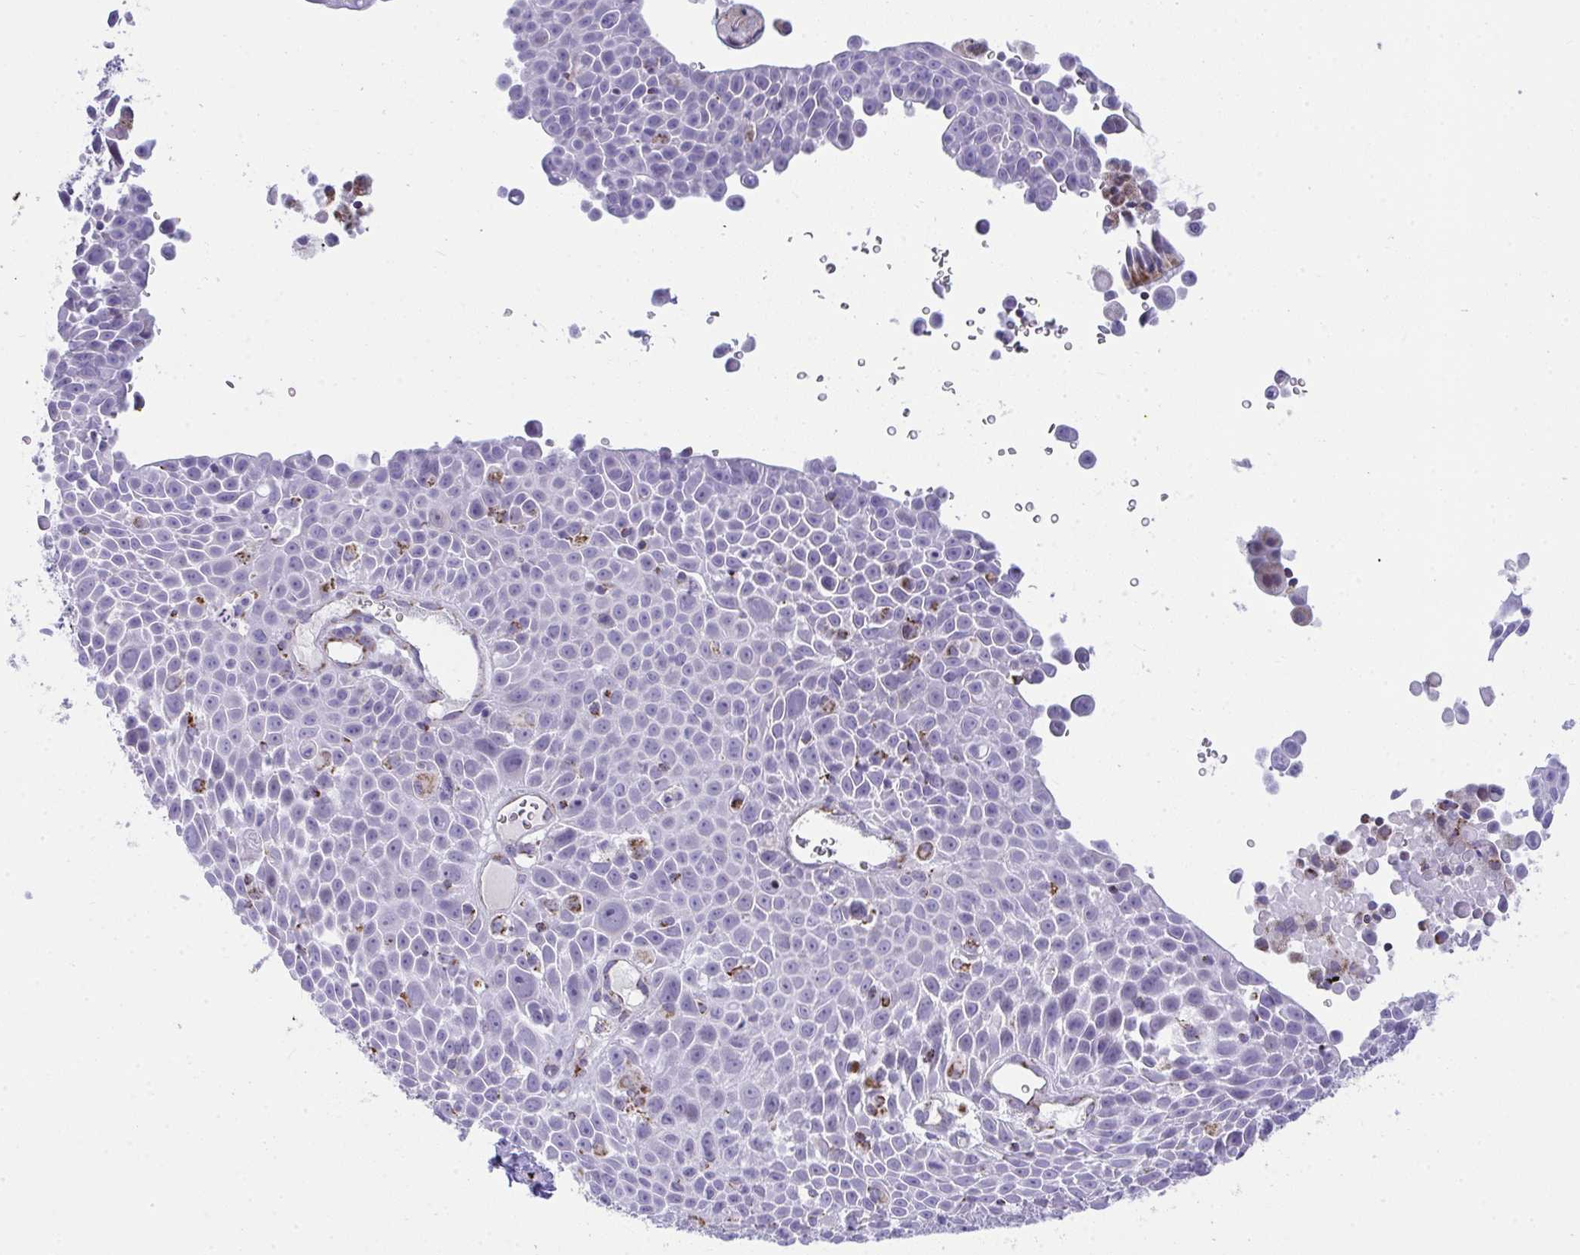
{"staining": {"intensity": "negative", "quantity": "none", "location": "none"}, "tissue": "lung cancer", "cell_type": "Tumor cells", "image_type": "cancer", "snomed": [{"axis": "morphology", "description": "Squamous cell carcinoma, NOS"}, {"axis": "morphology", "description": "Squamous cell carcinoma, metastatic, NOS"}, {"axis": "topography", "description": "Lymph node"}, {"axis": "topography", "description": "Lung"}], "caption": "DAB immunohistochemical staining of human lung squamous cell carcinoma demonstrates no significant expression in tumor cells.", "gene": "PLA2G12B", "patient": {"sex": "female", "age": 62}}